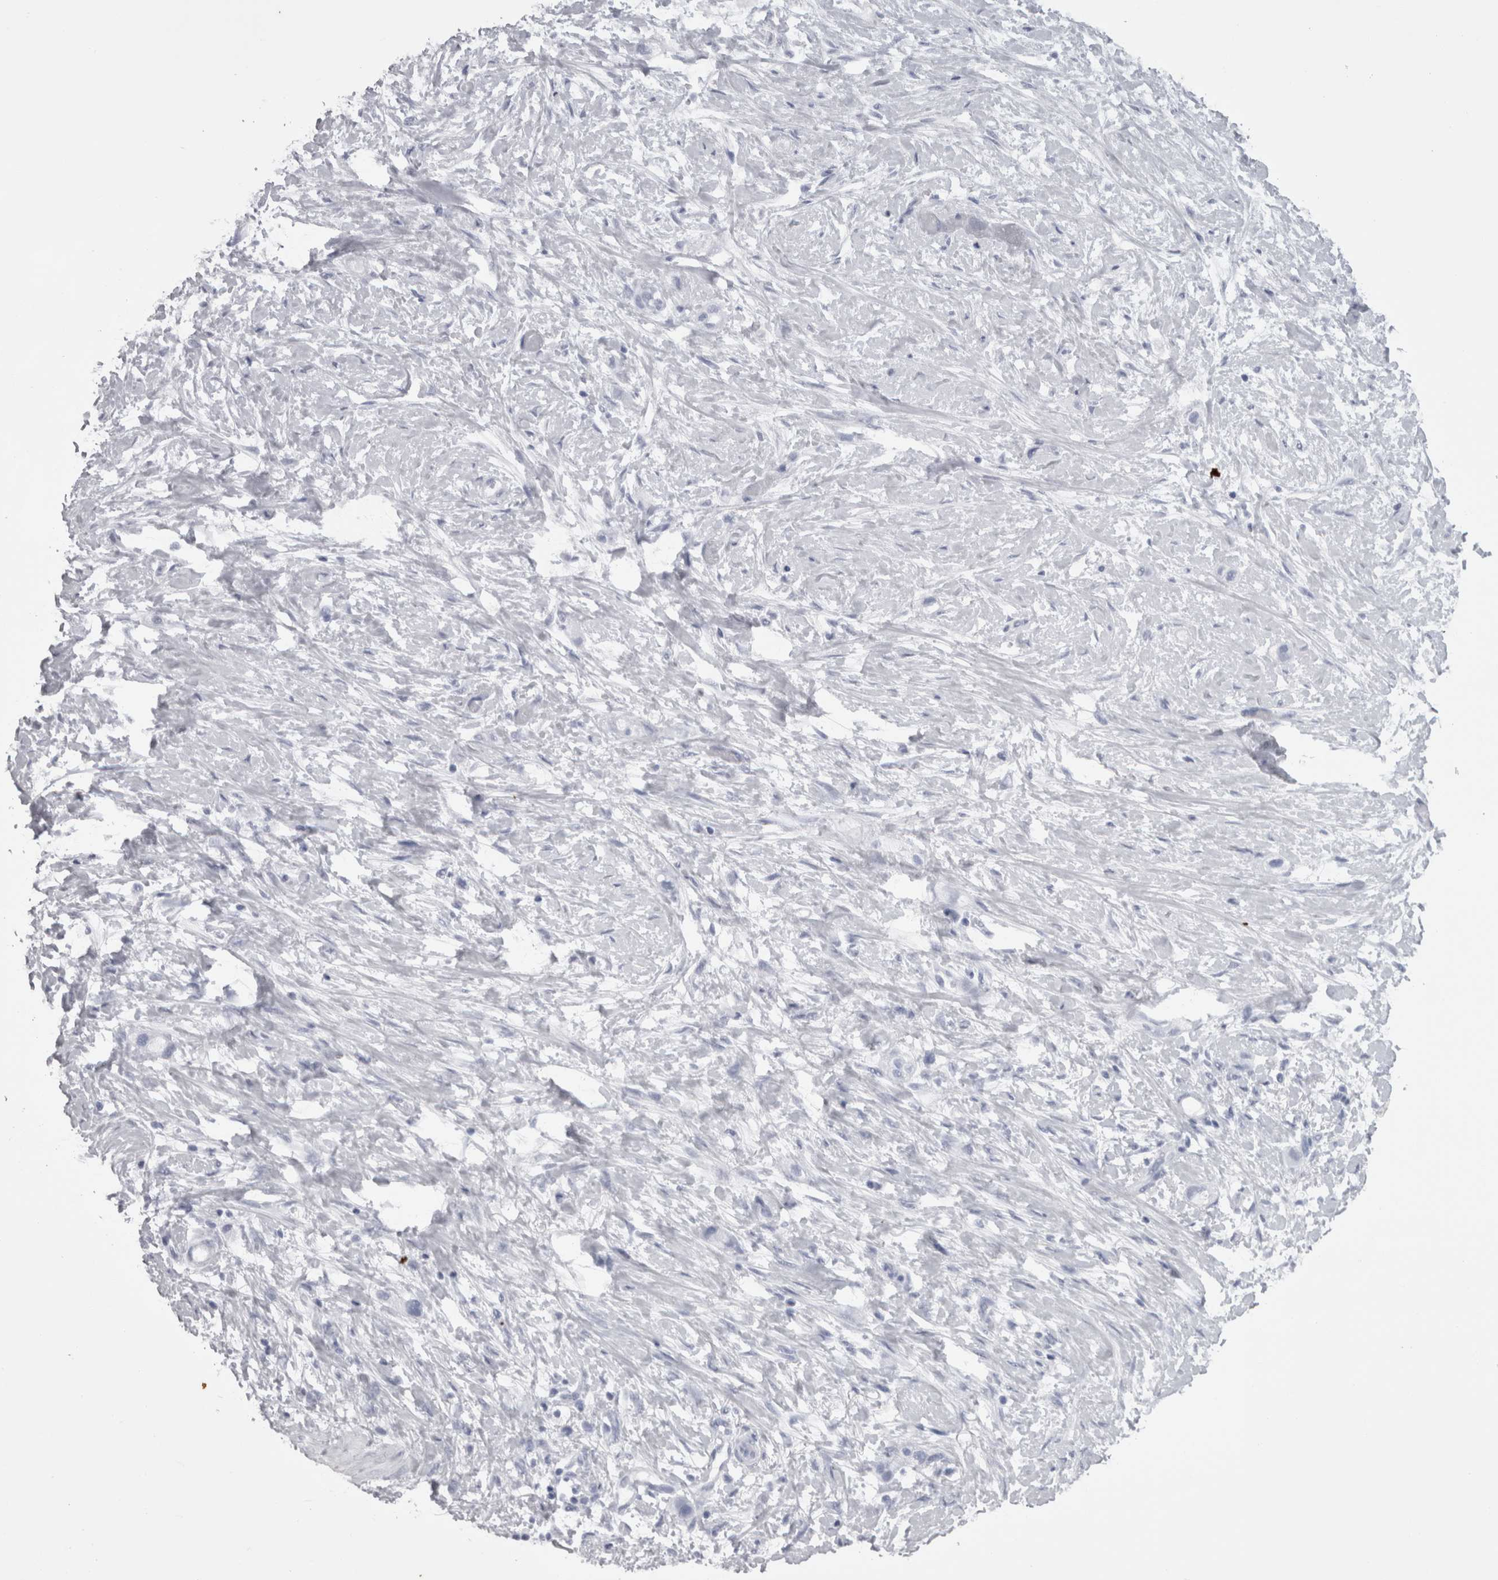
{"staining": {"intensity": "negative", "quantity": "none", "location": "none"}, "tissue": "stomach cancer", "cell_type": "Tumor cells", "image_type": "cancer", "snomed": [{"axis": "morphology", "description": "Adenocarcinoma, NOS"}, {"axis": "topography", "description": "Stomach"}, {"axis": "topography", "description": "Stomach, lower"}], "caption": "High power microscopy photomicrograph of an IHC photomicrograph of stomach cancer, revealing no significant expression in tumor cells. Brightfield microscopy of immunohistochemistry (IHC) stained with DAB (3,3'-diaminobenzidine) (brown) and hematoxylin (blue), captured at high magnification.", "gene": "CAMK2D", "patient": {"sex": "female", "age": 48}}